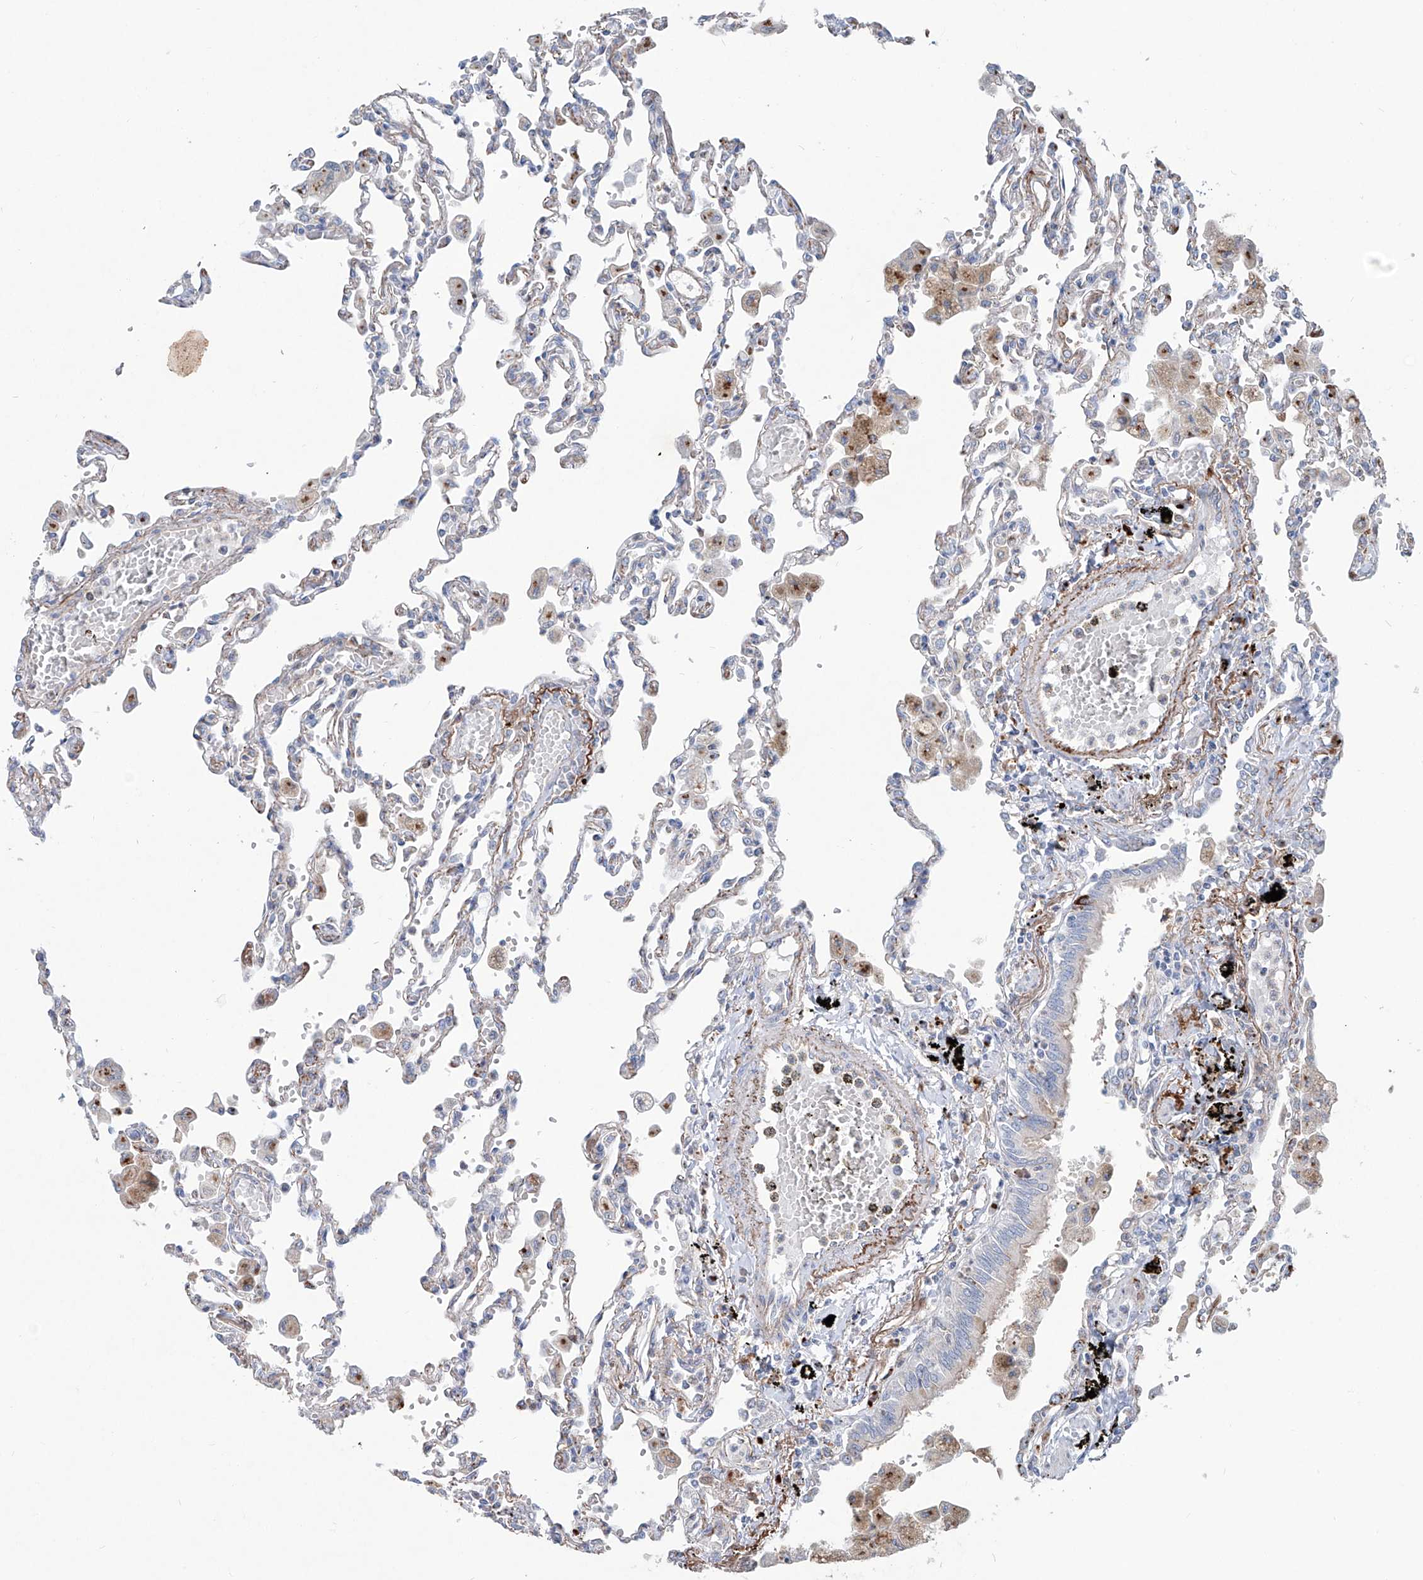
{"staining": {"intensity": "negative", "quantity": "none", "location": "none"}, "tissue": "lung", "cell_type": "Alveolar cells", "image_type": "normal", "snomed": [{"axis": "morphology", "description": "Normal tissue, NOS"}, {"axis": "topography", "description": "Bronchus"}, {"axis": "topography", "description": "Lung"}], "caption": "DAB immunohistochemical staining of unremarkable human lung shows no significant positivity in alveolar cells. (DAB IHC, high magnification).", "gene": "CDH5", "patient": {"sex": "female", "age": 49}}